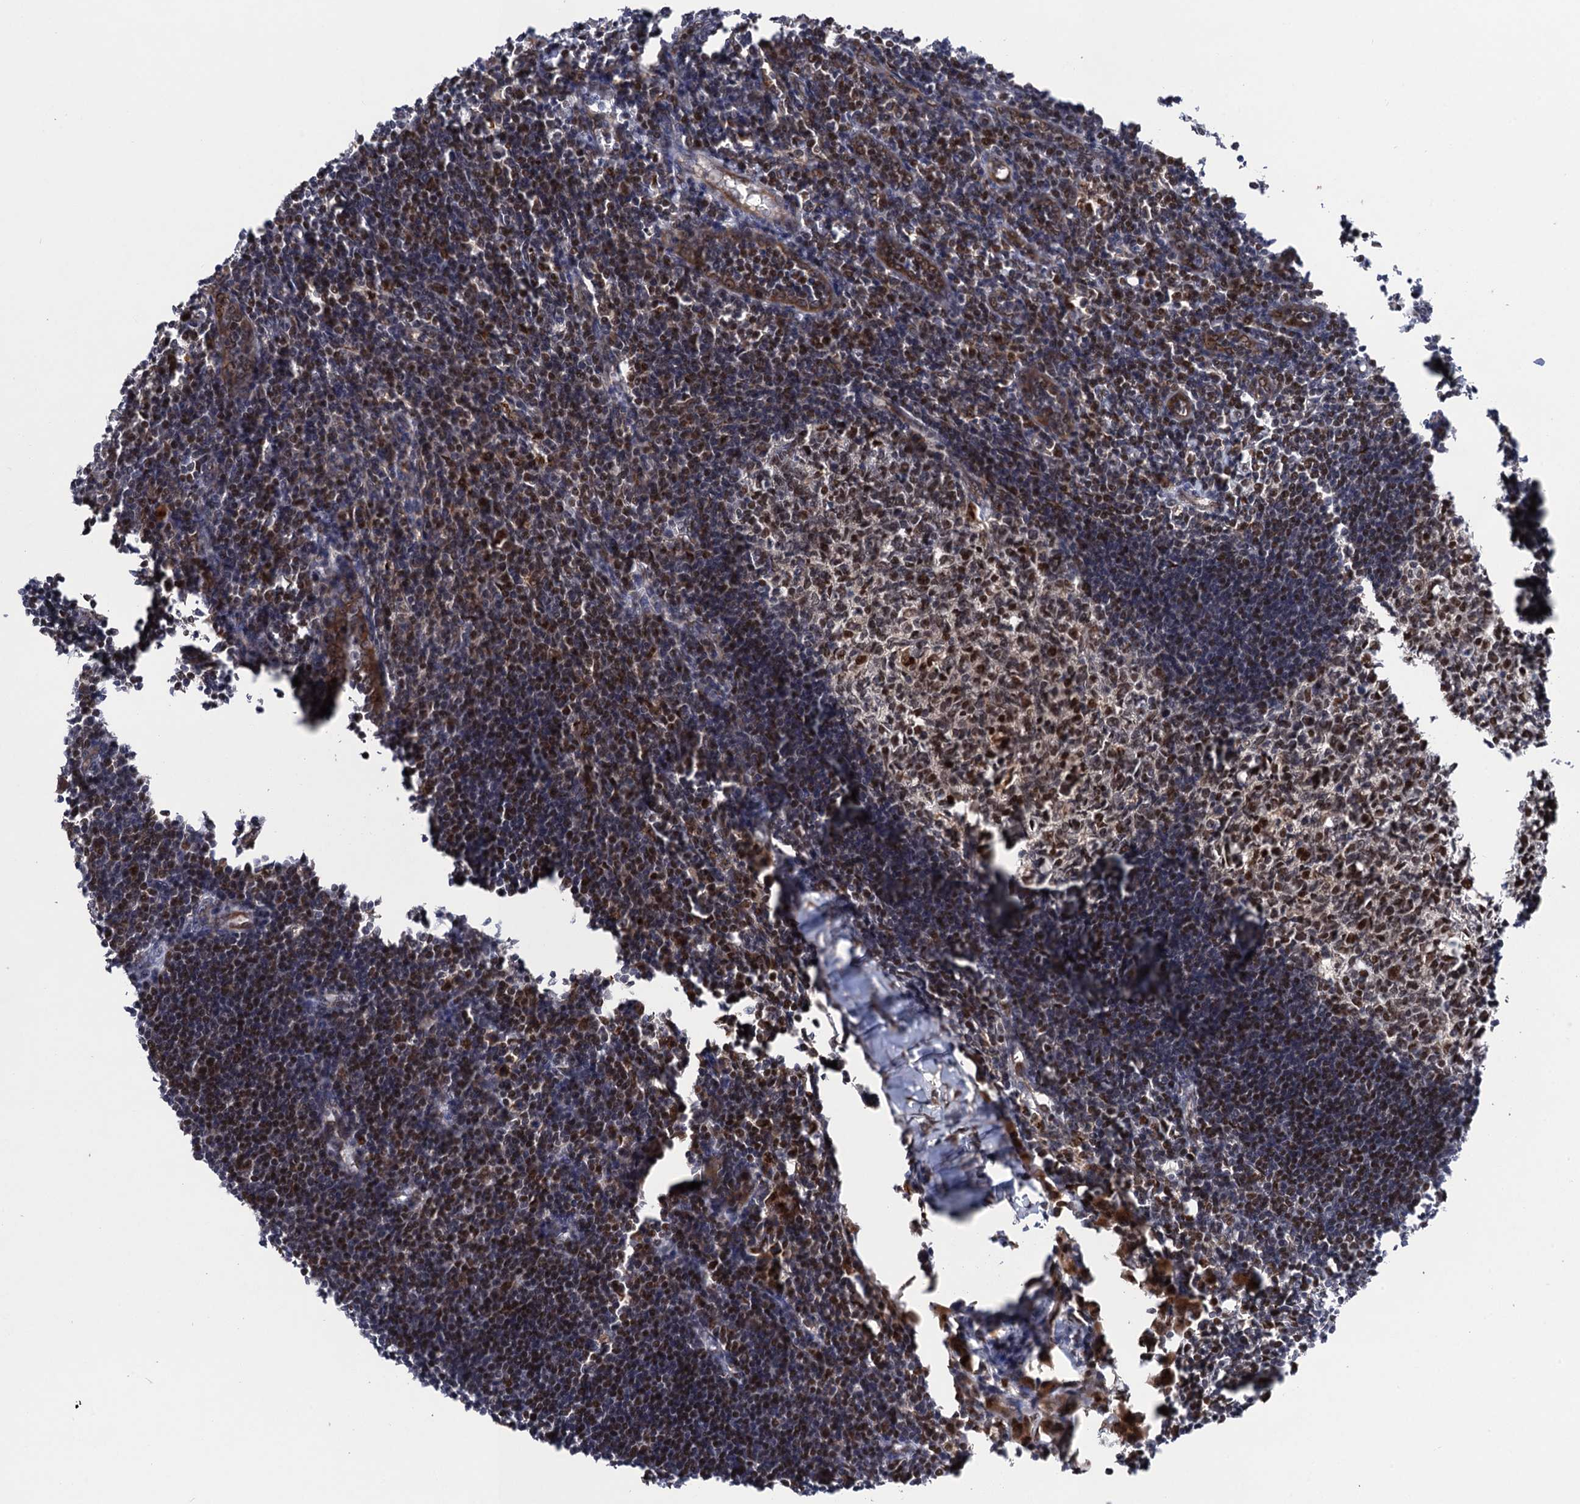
{"staining": {"intensity": "moderate", "quantity": "25%-75%", "location": "nuclear"}, "tissue": "lymph node", "cell_type": "Germinal center cells", "image_type": "normal", "snomed": [{"axis": "morphology", "description": "Normal tissue, NOS"}, {"axis": "morphology", "description": "Malignant melanoma, Metastatic site"}, {"axis": "topography", "description": "Lymph node"}], "caption": "This image reveals immunohistochemistry (IHC) staining of unremarkable human lymph node, with medium moderate nuclear positivity in approximately 25%-75% of germinal center cells.", "gene": "NEK8", "patient": {"sex": "male", "age": 41}}